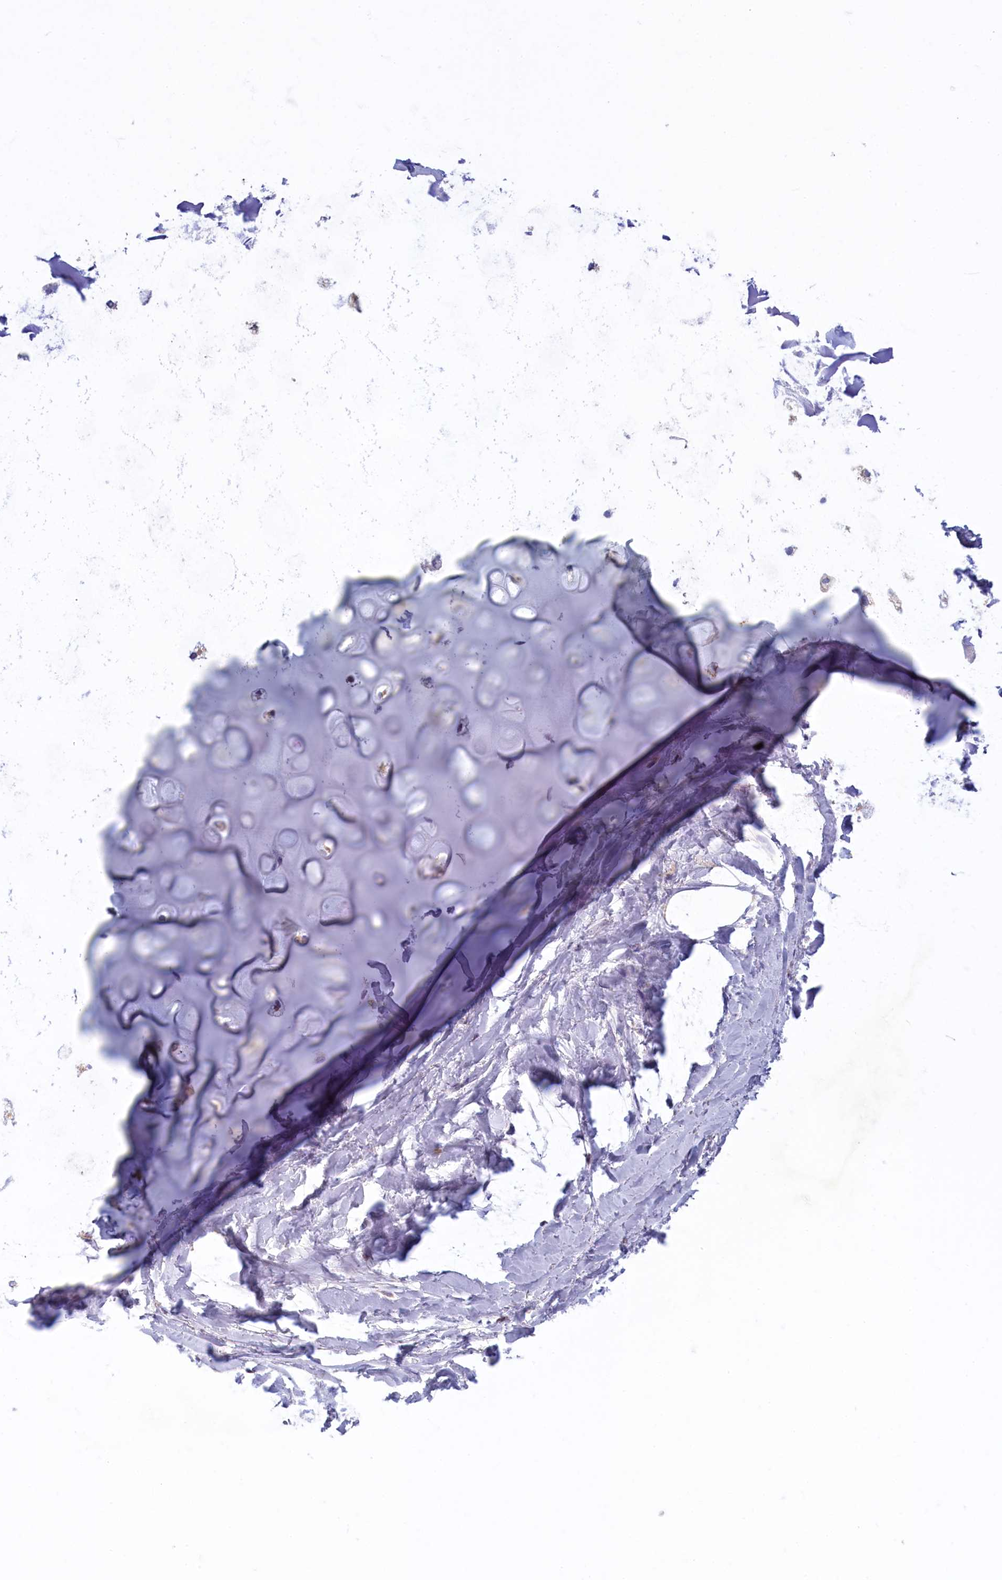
{"staining": {"intensity": "negative", "quantity": "none", "location": "none"}, "tissue": "adipose tissue", "cell_type": "Adipocytes", "image_type": "normal", "snomed": [{"axis": "morphology", "description": "Normal tissue, NOS"}, {"axis": "topography", "description": "Lymph node"}, {"axis": "topography", "description": "Cartilage tissue"}, {"axis": "topography", "description": "Bronchus"}], "caption": "Immunohistochemical staining of unremarkable adipose tissue shows no significant positivity in adipocytes. (DAB (3,3'-diaminobenzidine) immunohistochemistry (IHC) visualized using brightfield microscopy, high magnification).", "gene": "NOL10", "patient": {"sex": "male", "age": 63}}